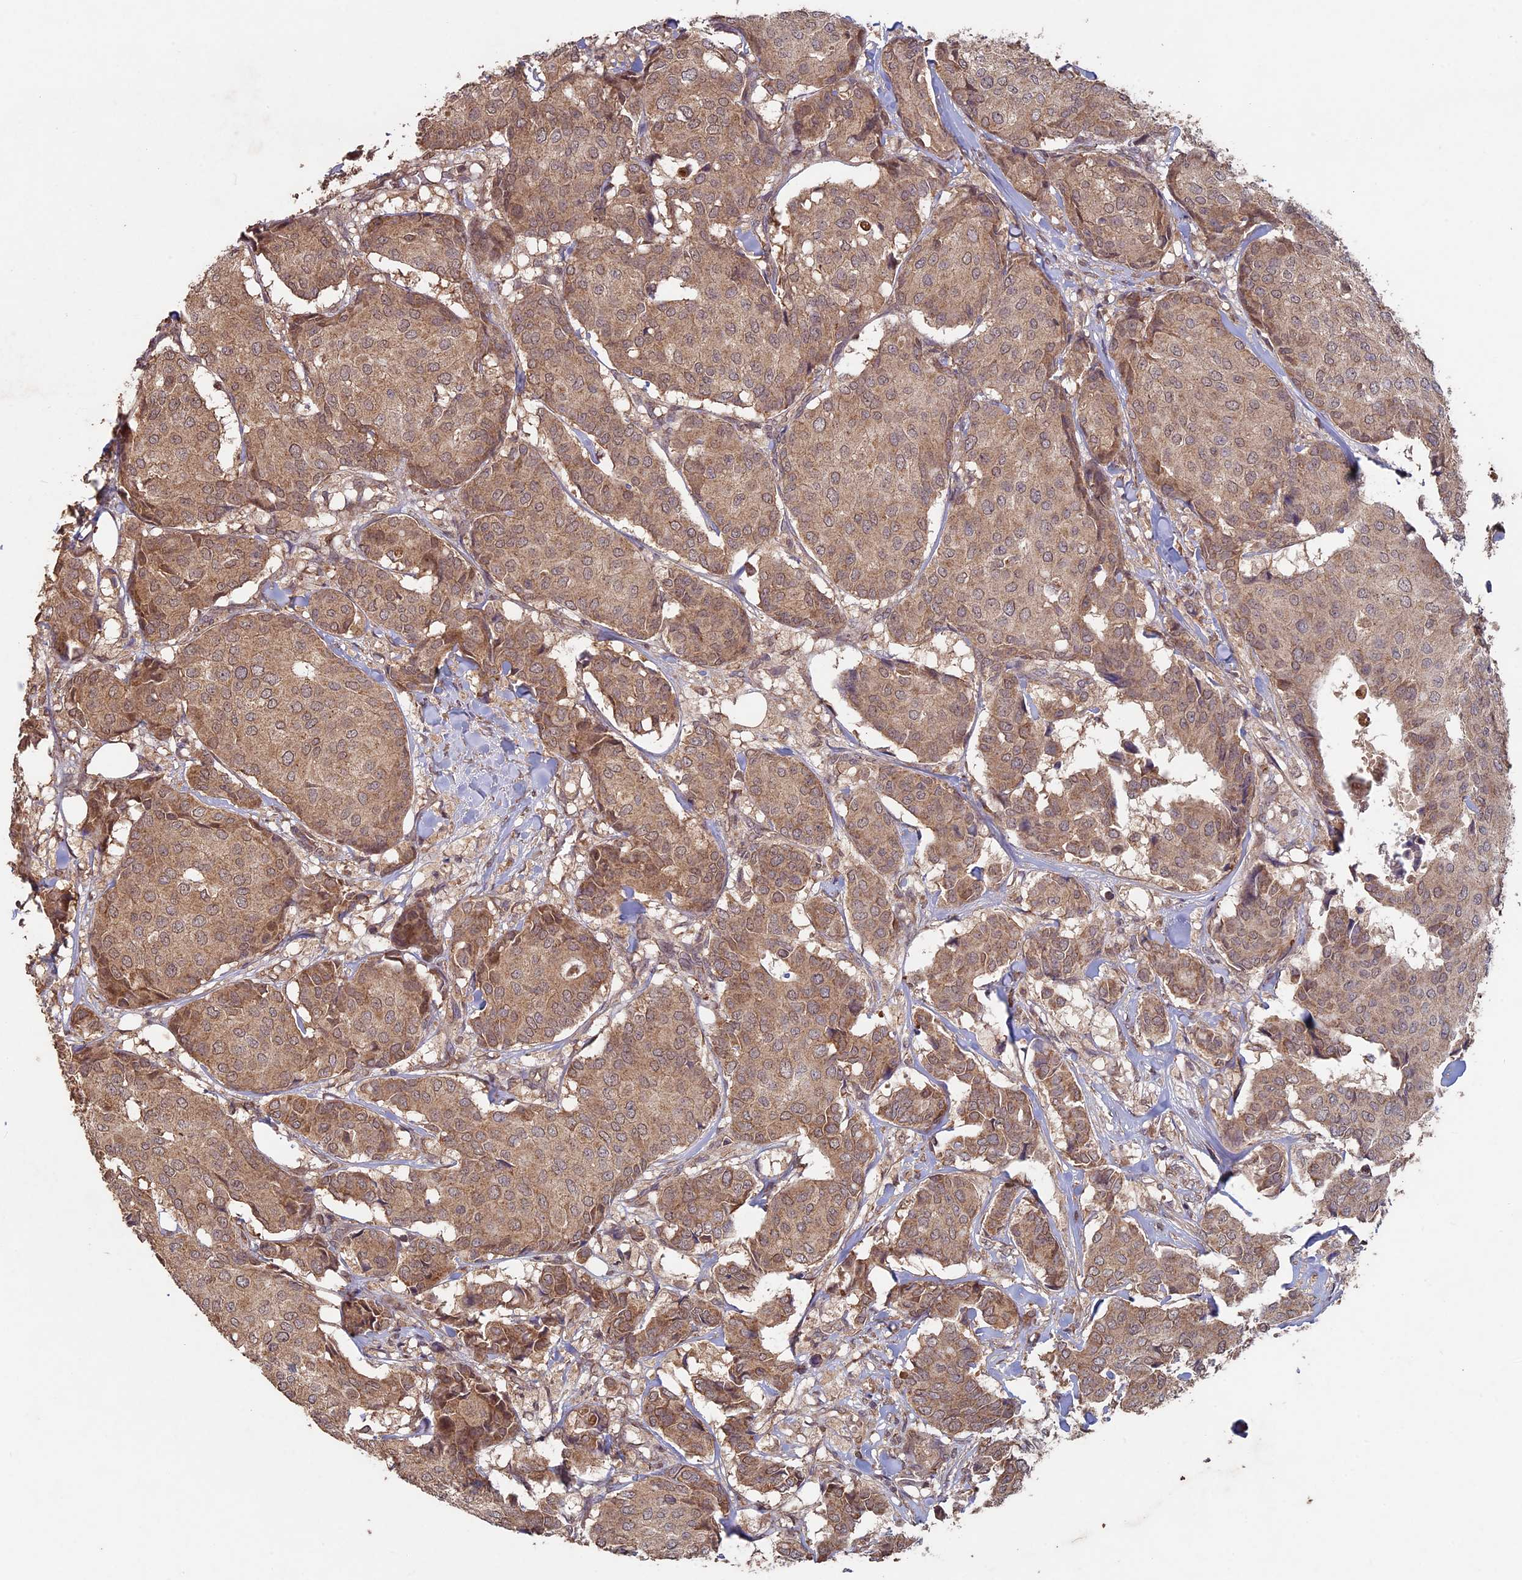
{"staining": {"intensity": "moderate", "quantity": ">75%", "location": "cytoplasmic/membranous"}, "tissue": "breast cancer", "cell_type": "Tumor cells", "image_type": "cancer", "snomed": [{"axis": "morphology", "description": "Duct carcinoma"}, {"axis": "topography", "description": "Breast"}], "caption": "Immunohistochemical staining of breast cancer (invasive ductal carcinoma) exhibits medium levels of moderate cytoplasmic/membranous positivity in approximately >75% of tumor cells.", "gene": "RCCD1", "patient": {"sex": "female", "age": 75}}